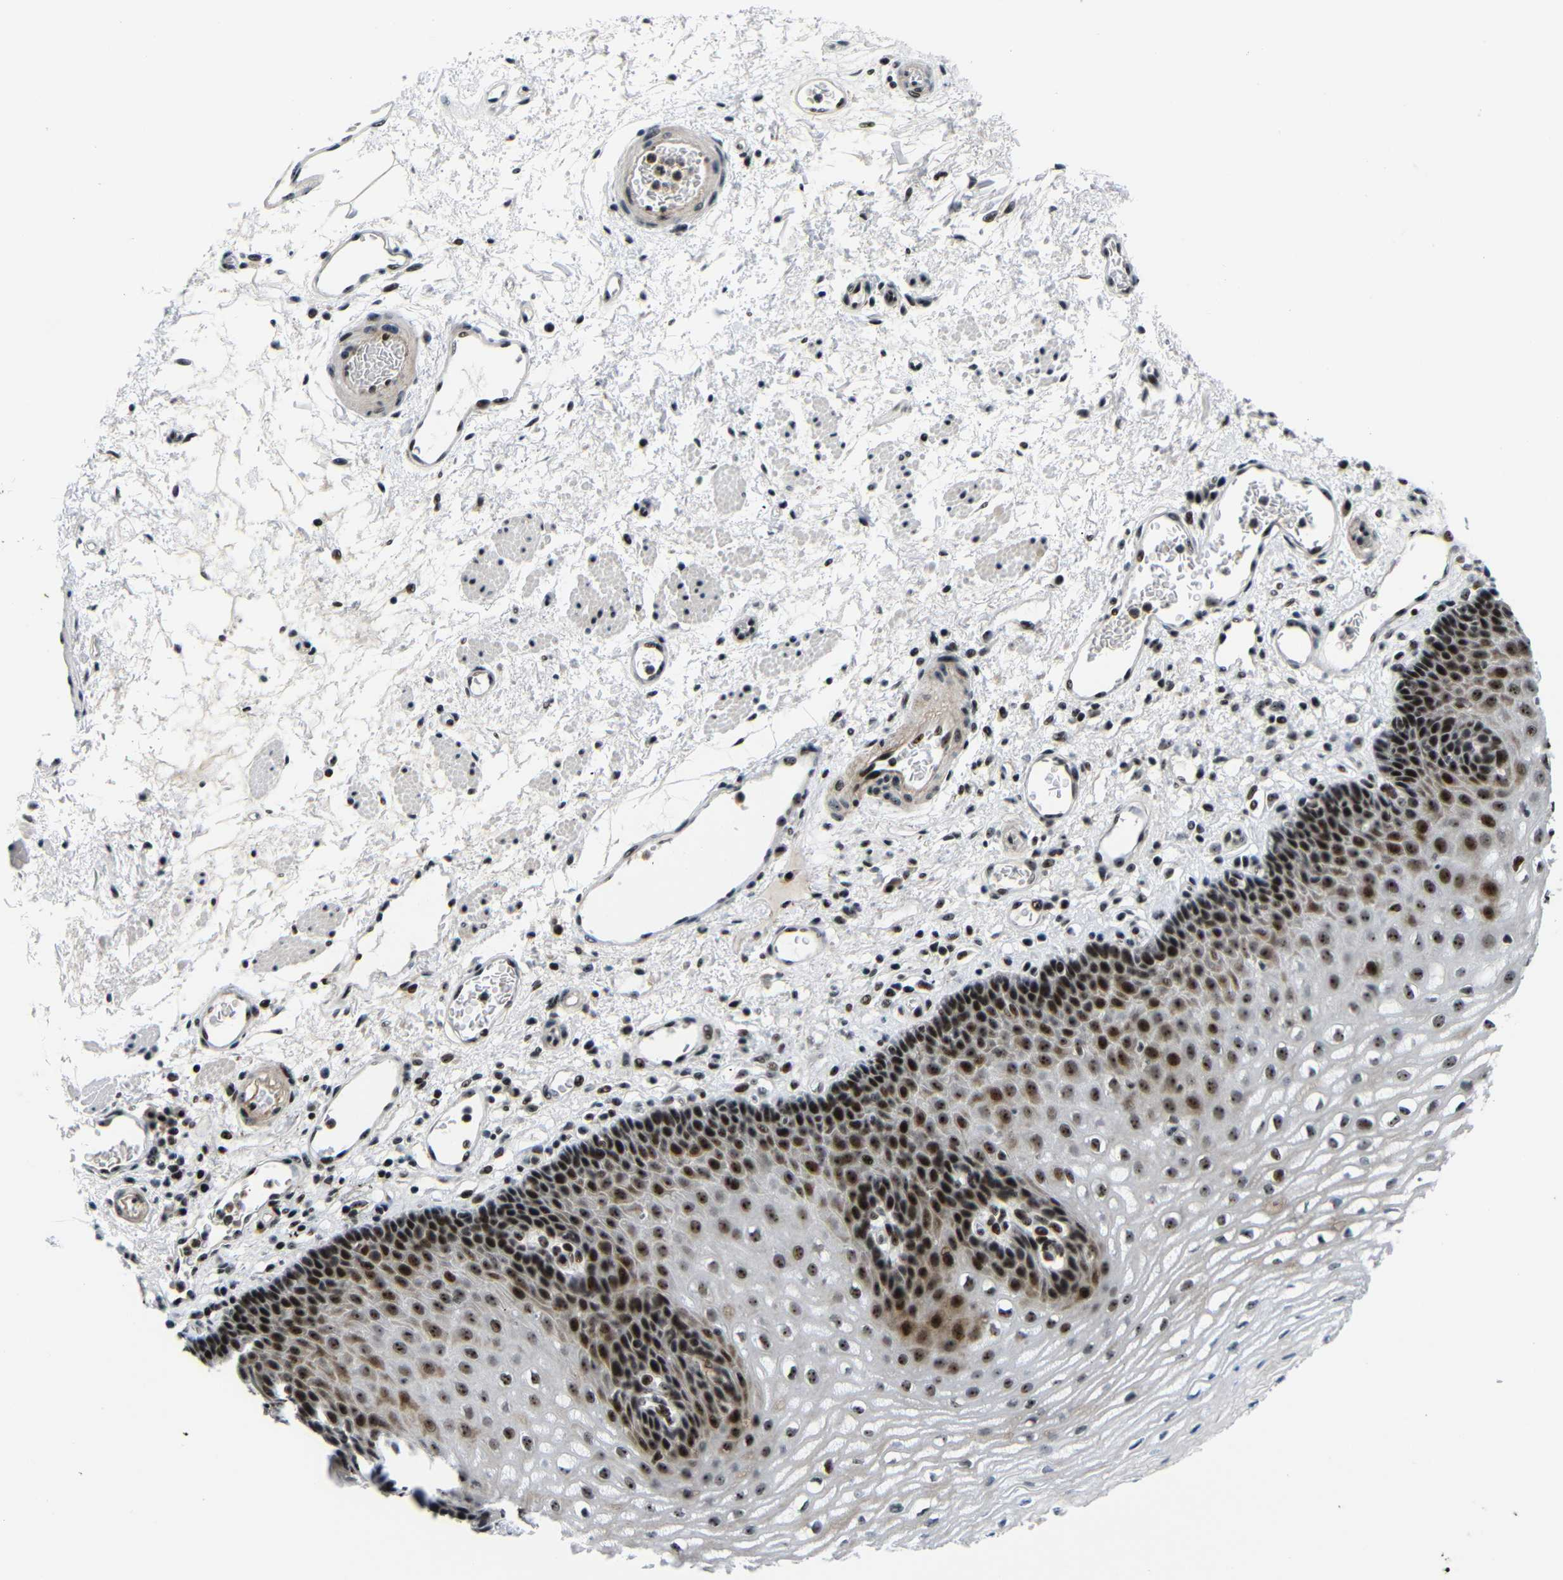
{"staining": {"intensity": "strong", "quantity": ">75%", "location": "nuclear"}, "tissue": "esophagus", "cell_type": "Squamous epithelial cells", "image_type": "normal", "snomed": [{"axis": "morphology", "description": "Normal tissue, NOS"}, {"axis": "topography", "description": "Esophagus"}], "caption": "Strong nuclear protein positivity is identified in about >75% of squamous epithelial cells in esophagus.", "gene": "SETDB2", "patient": {"sex": "male", "age": 54}}